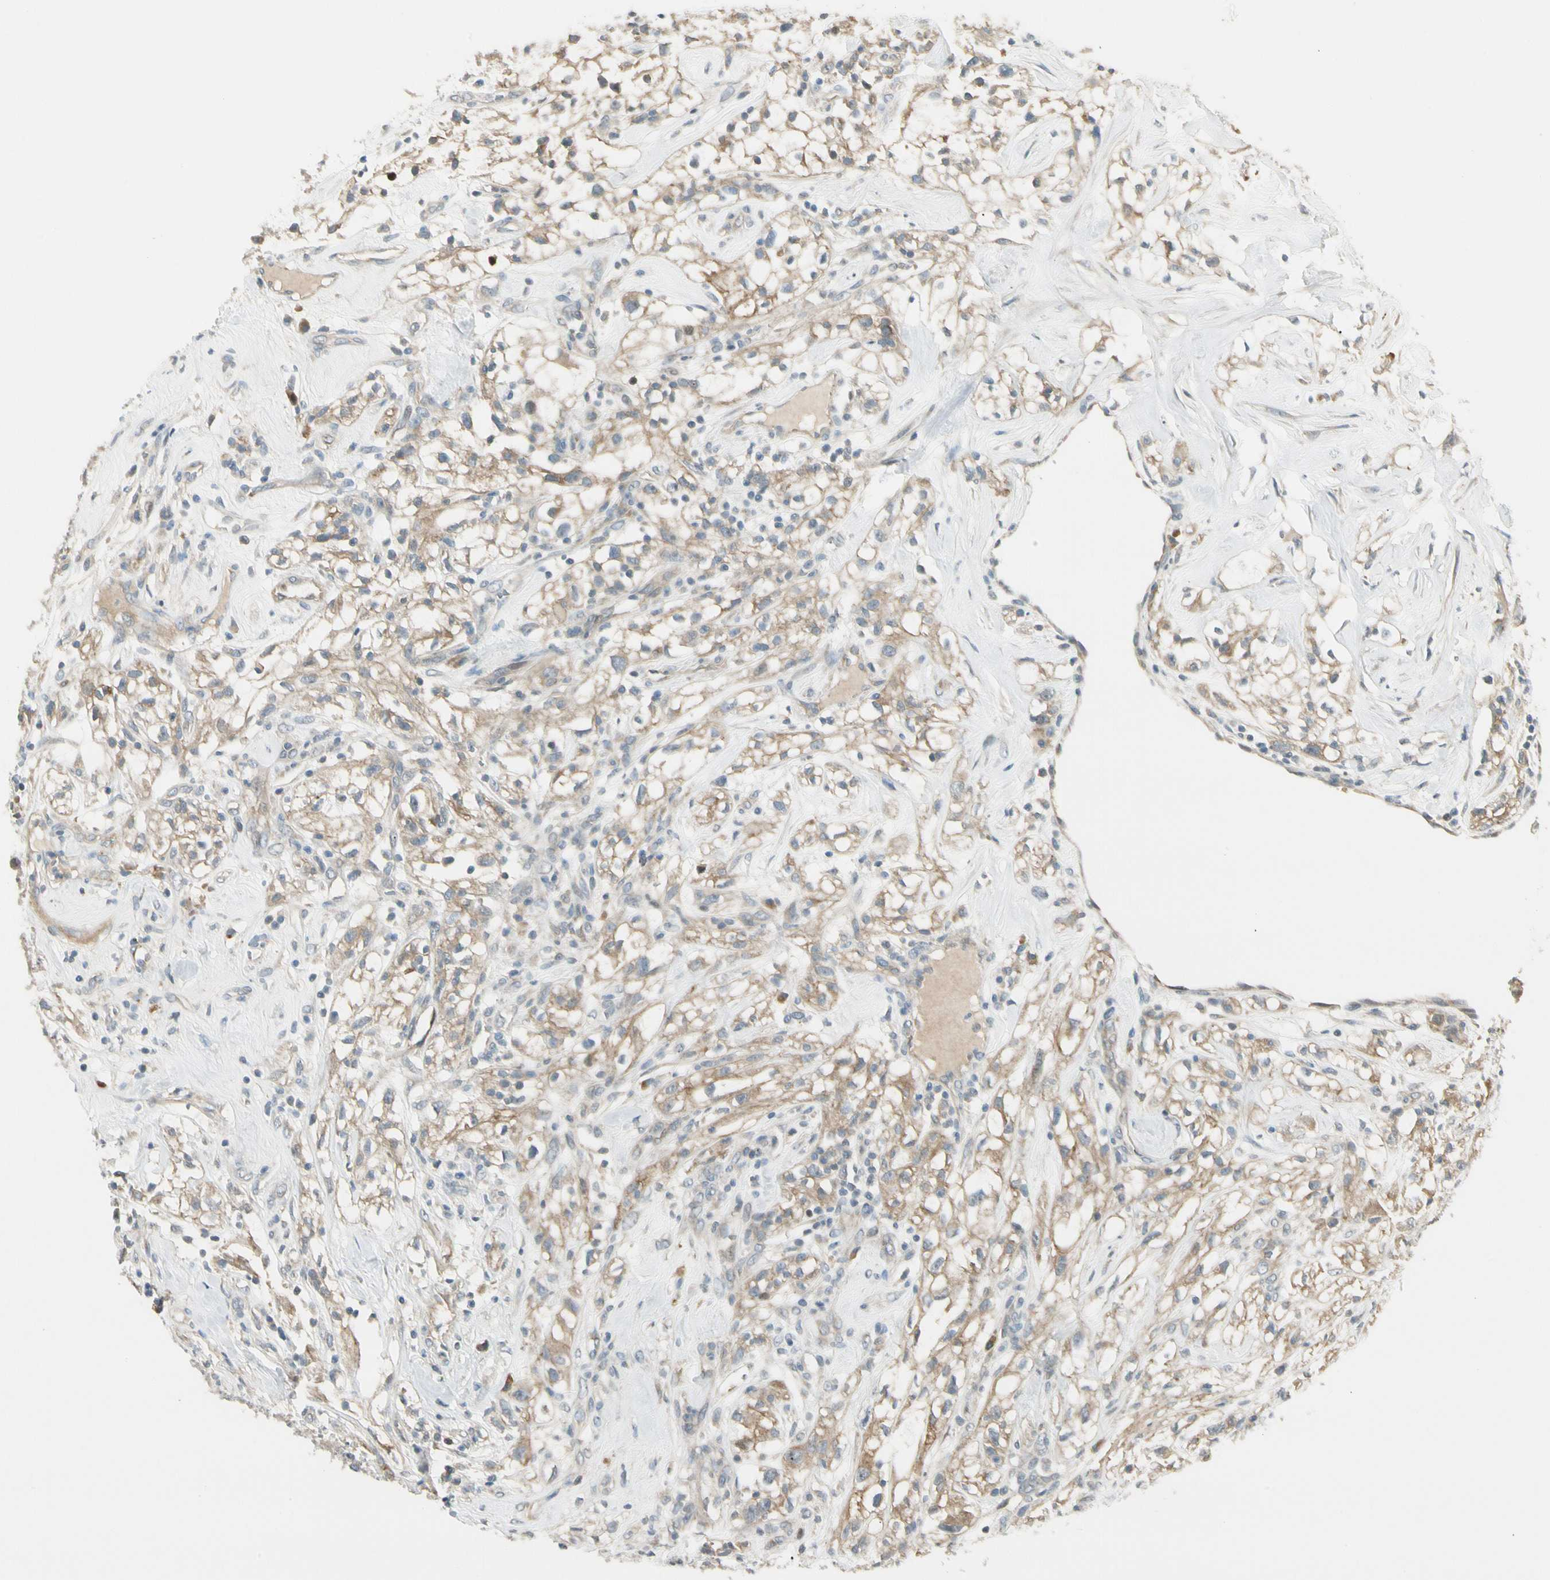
{"staining": {"intensity": "weak", "quantity": ">75%", "location": "cytoplasmic/membranous"}, "tissue": "renal cancer", "cell_type": "Tumor cells", "image_type": "cancer", "snomed": [{"axis": "morphology", "description": "Adenocarcinoma, NOS"}, {"axis": "topography", "description": "Kidney"}], "caption": "The histopathology image shows staining of adenocarcinoma (renal), revealing weak cytoplasmic/membranous protein staining (brown color) within tumor cells. (Stains: DAB in brown, nuclei in blue, Microscopy: brightfield microscopy at high magnification).", "gene": "P3H2", "patient": {"sex": "female", "age": 60}}